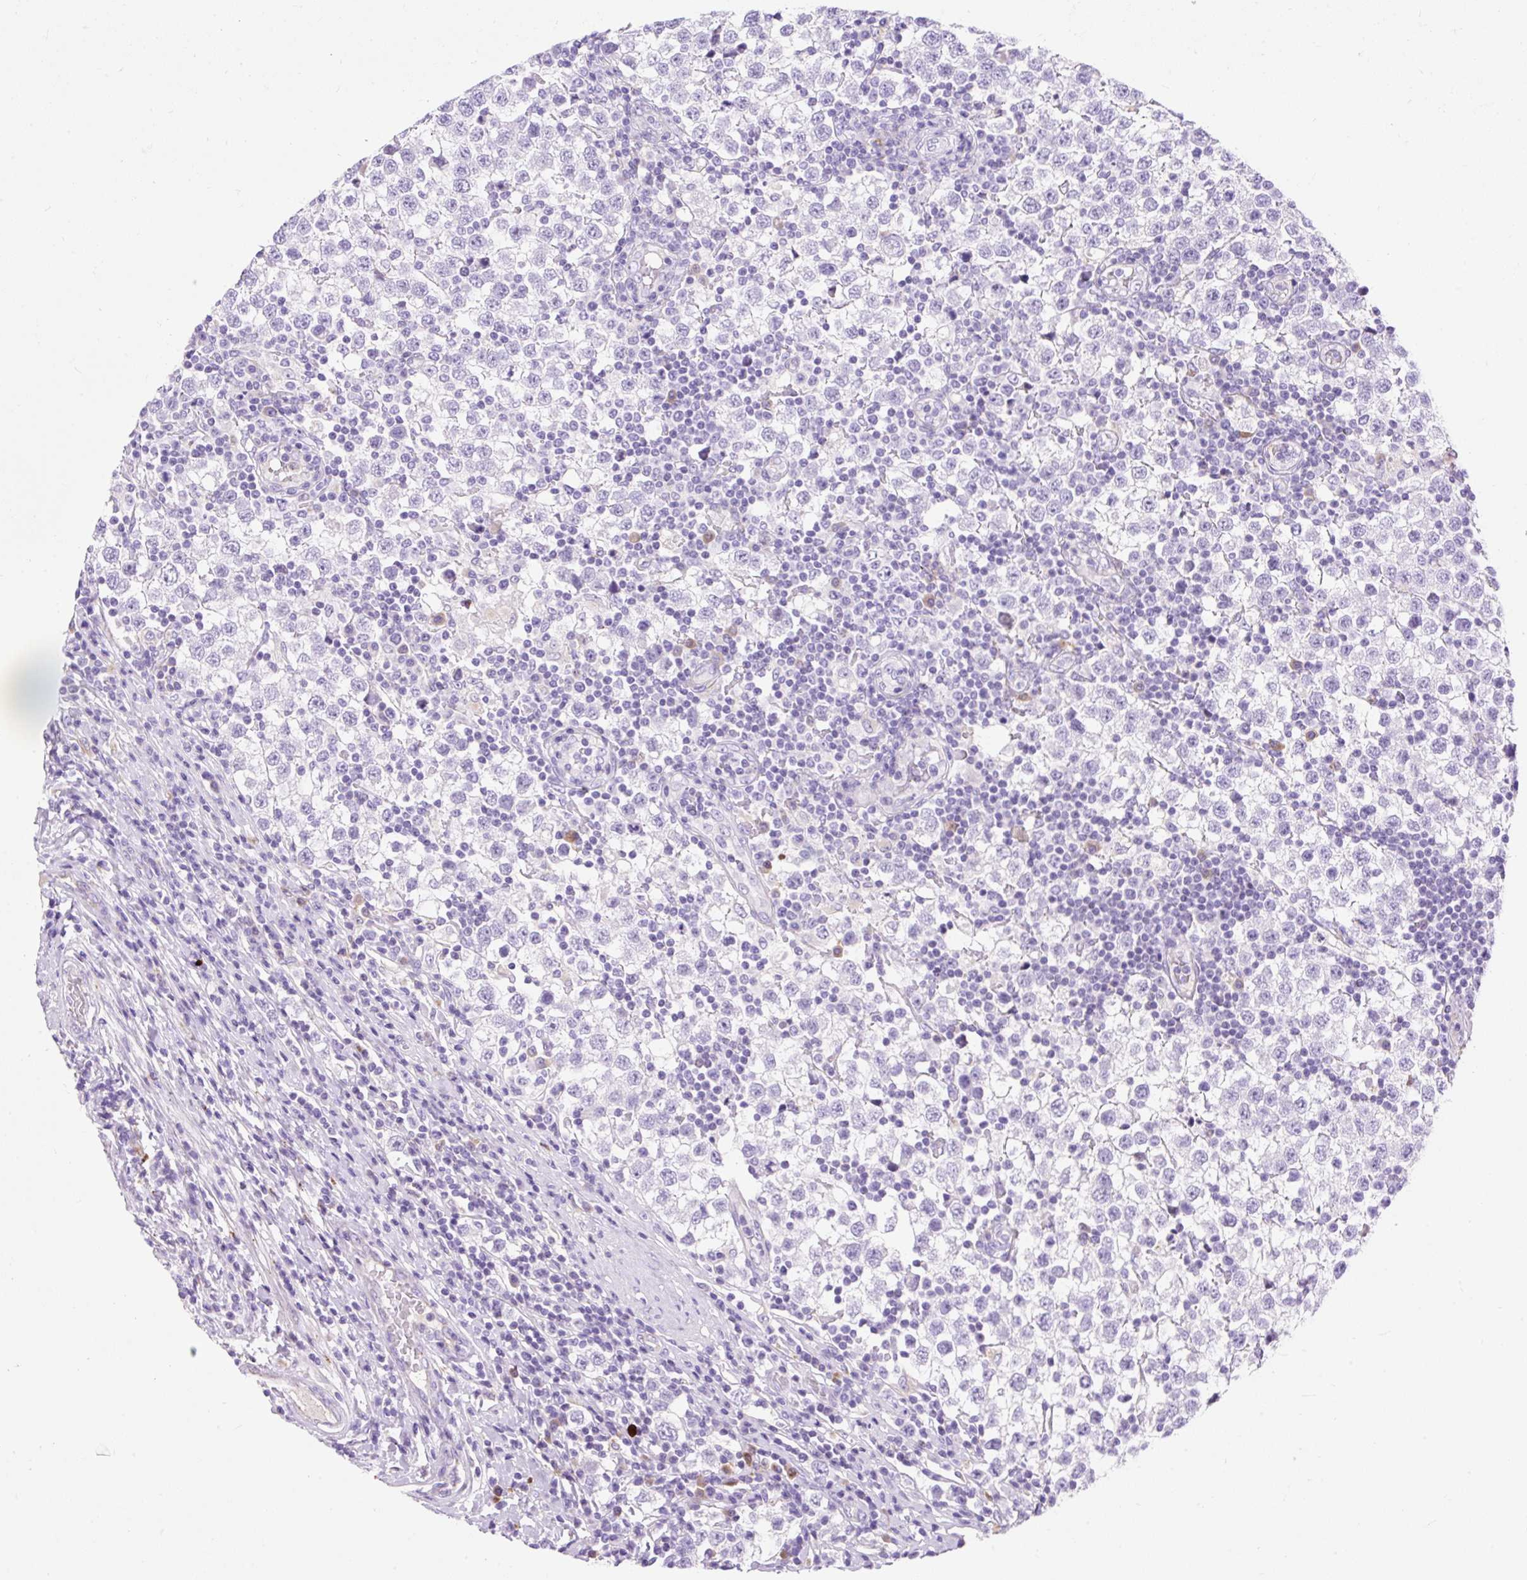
{"staining": {"intensity": "negative", "quantity": "none", "location": "none"}, "tissue": "testis cancer", "cell_type": "Tumor cells", "image_type": "cancer", "snomed": [{"axis": "morphology", "description": "Seminoma, NOS"}, {"axis": "topography", "description": "Testis"}], "caption": "High magnification brightfield microscopy of seminoma (testis) stained with DAB (brown) and counterstained with hematoxylin (blue): tumor cells show no significant staining.", "gene": "HEXB", "patient": {"sex": "male", "age": 34}}